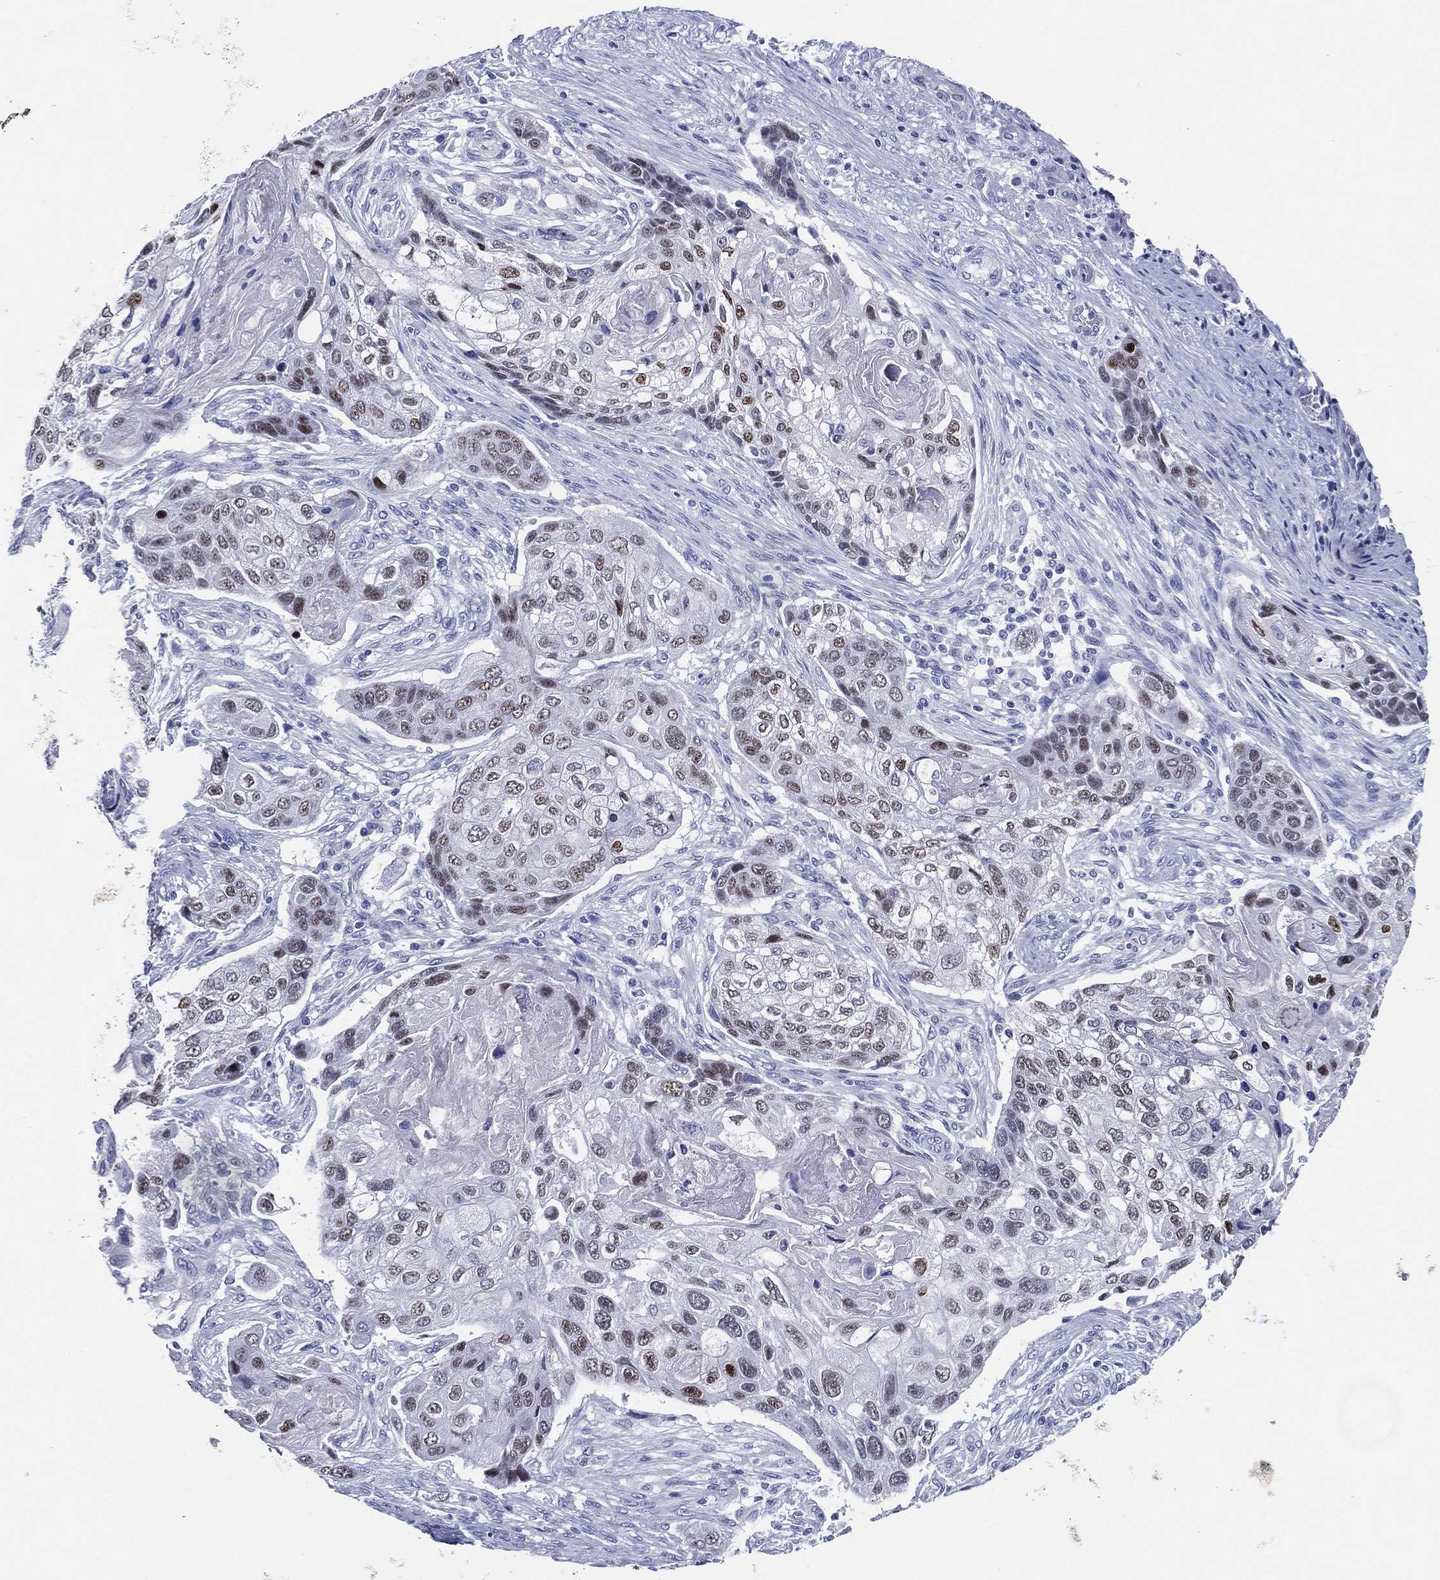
{"staining": {"intensity": "moderate", "quantity": "<25%", "location": "nuclear"}, "tissue": "lung cancer", "cell_type": "Tumor cells", "image_type": "cancer", "snomed": [{"axis": "morphology", "description": "Normal tissue, NOS"}, {"axis": "morphology", "description": "Squamous cell carcinoma, NOS"}, {"axis": "topography", "description": "Bronchus"}, {"axis": "topography", "description": "Lung"}], "caption": "IHC (DAB (3,3'-diaminobenzidine)) staining of human lung cancer (squamous cell carcinoma) shows moderate nuclear protein positivity in about <25% of tumor cells.", "gene": "TFAP2A", "patient": {"sex": "male", "age": 69}}